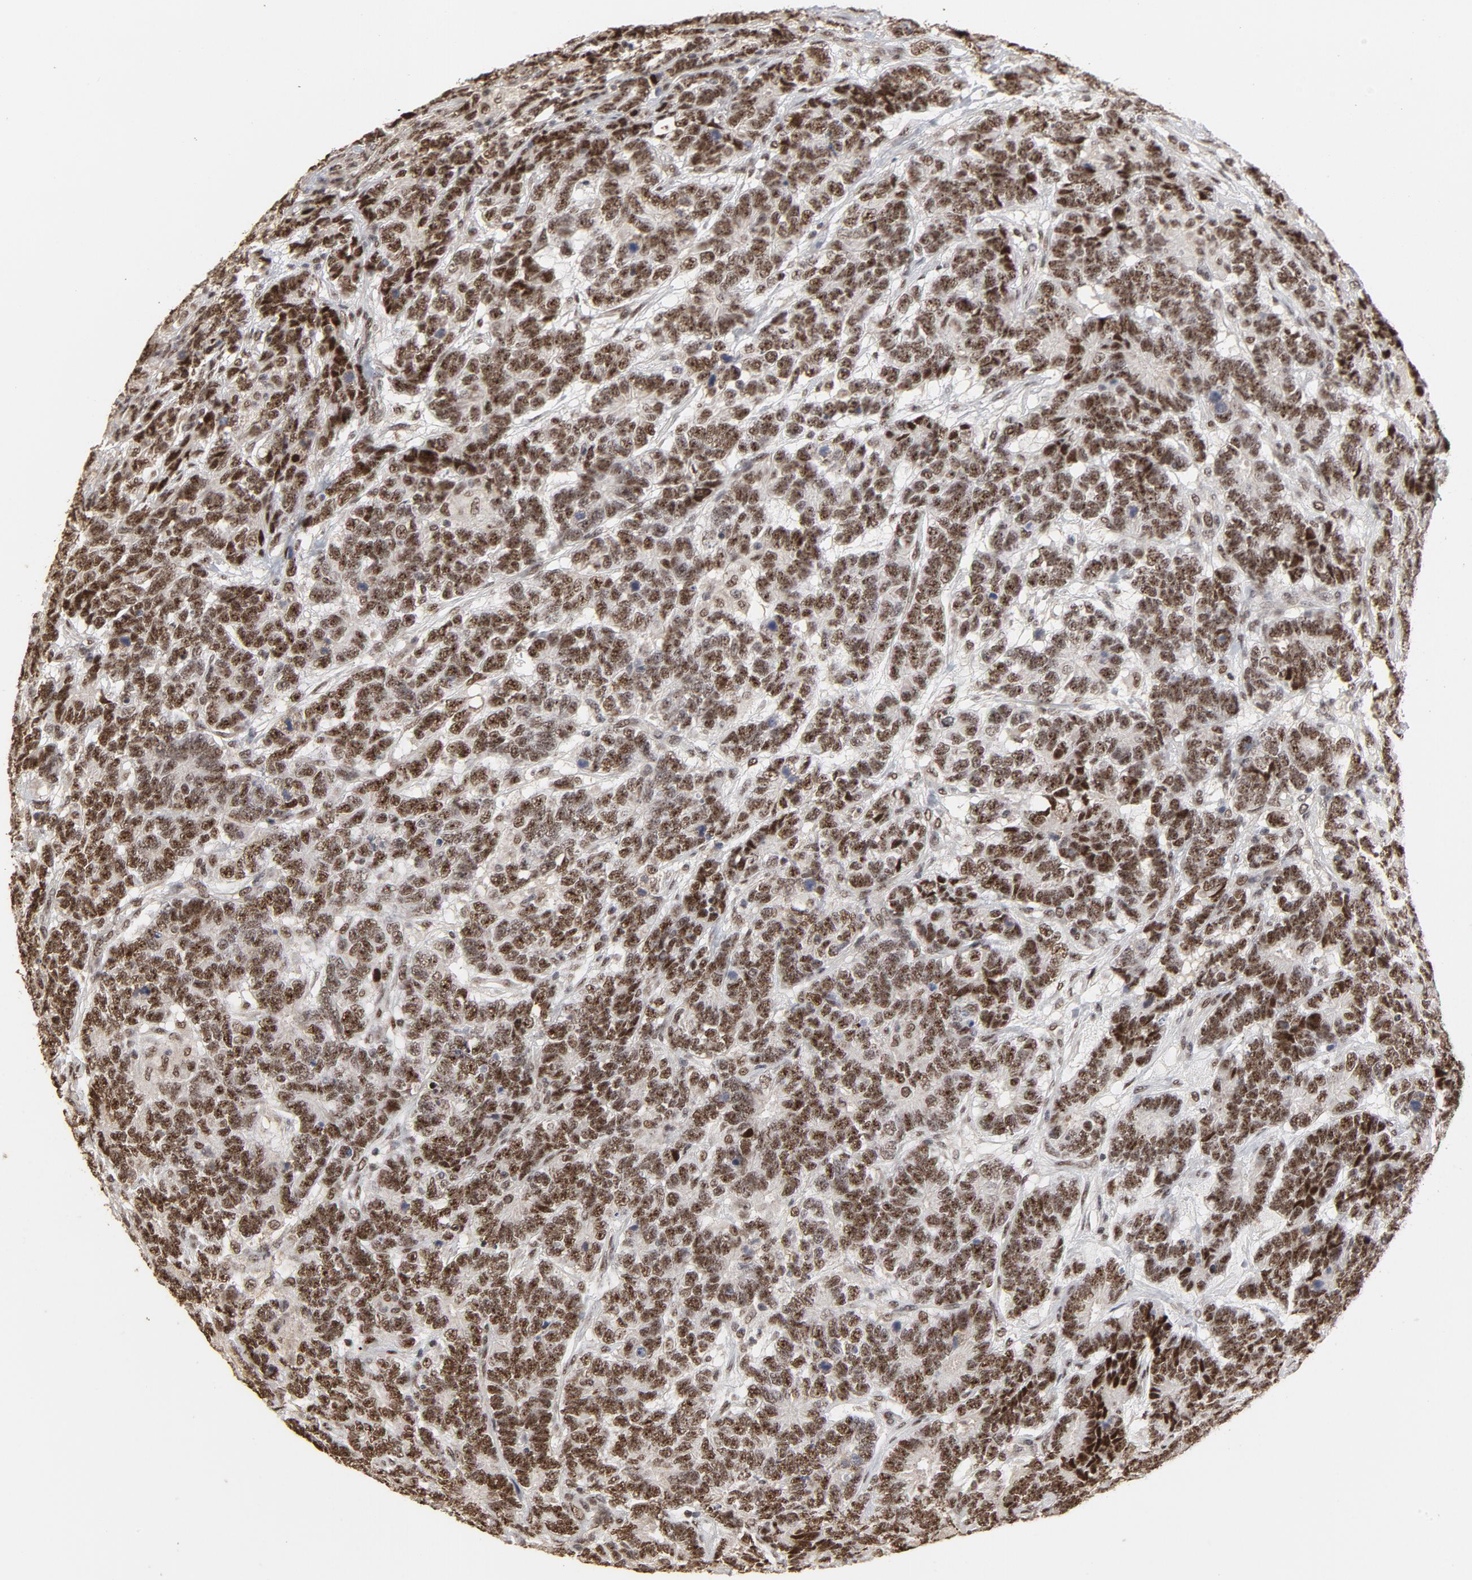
{"staining": {"intensity": "strong", "quantity": ">75%", "location": "nuclear"}, "tissue": "testis cancer", "cell_type": "Tumor cells", "image_type": "cancer", "snomed": [{"axis": "morphology", "description": "Carcinoma, Embryonal, NOS"}, {"axis": "topography", "description": "Testis"}], "caption": "The image demonstrates immunohistochemical staining of testis cancer (embryonal carcinoma). There is strong nuclear expression is appreciated in approximately >75% of tumor cells. The protein of interest is stained brown, and the nuclei are stained in blue (DAB (3,3'-diaminobenzidine) IHC with brightfield microscopy, high magnification).", "gene": "TP53RK", "patient": {"sex": "male", "age": 26}}